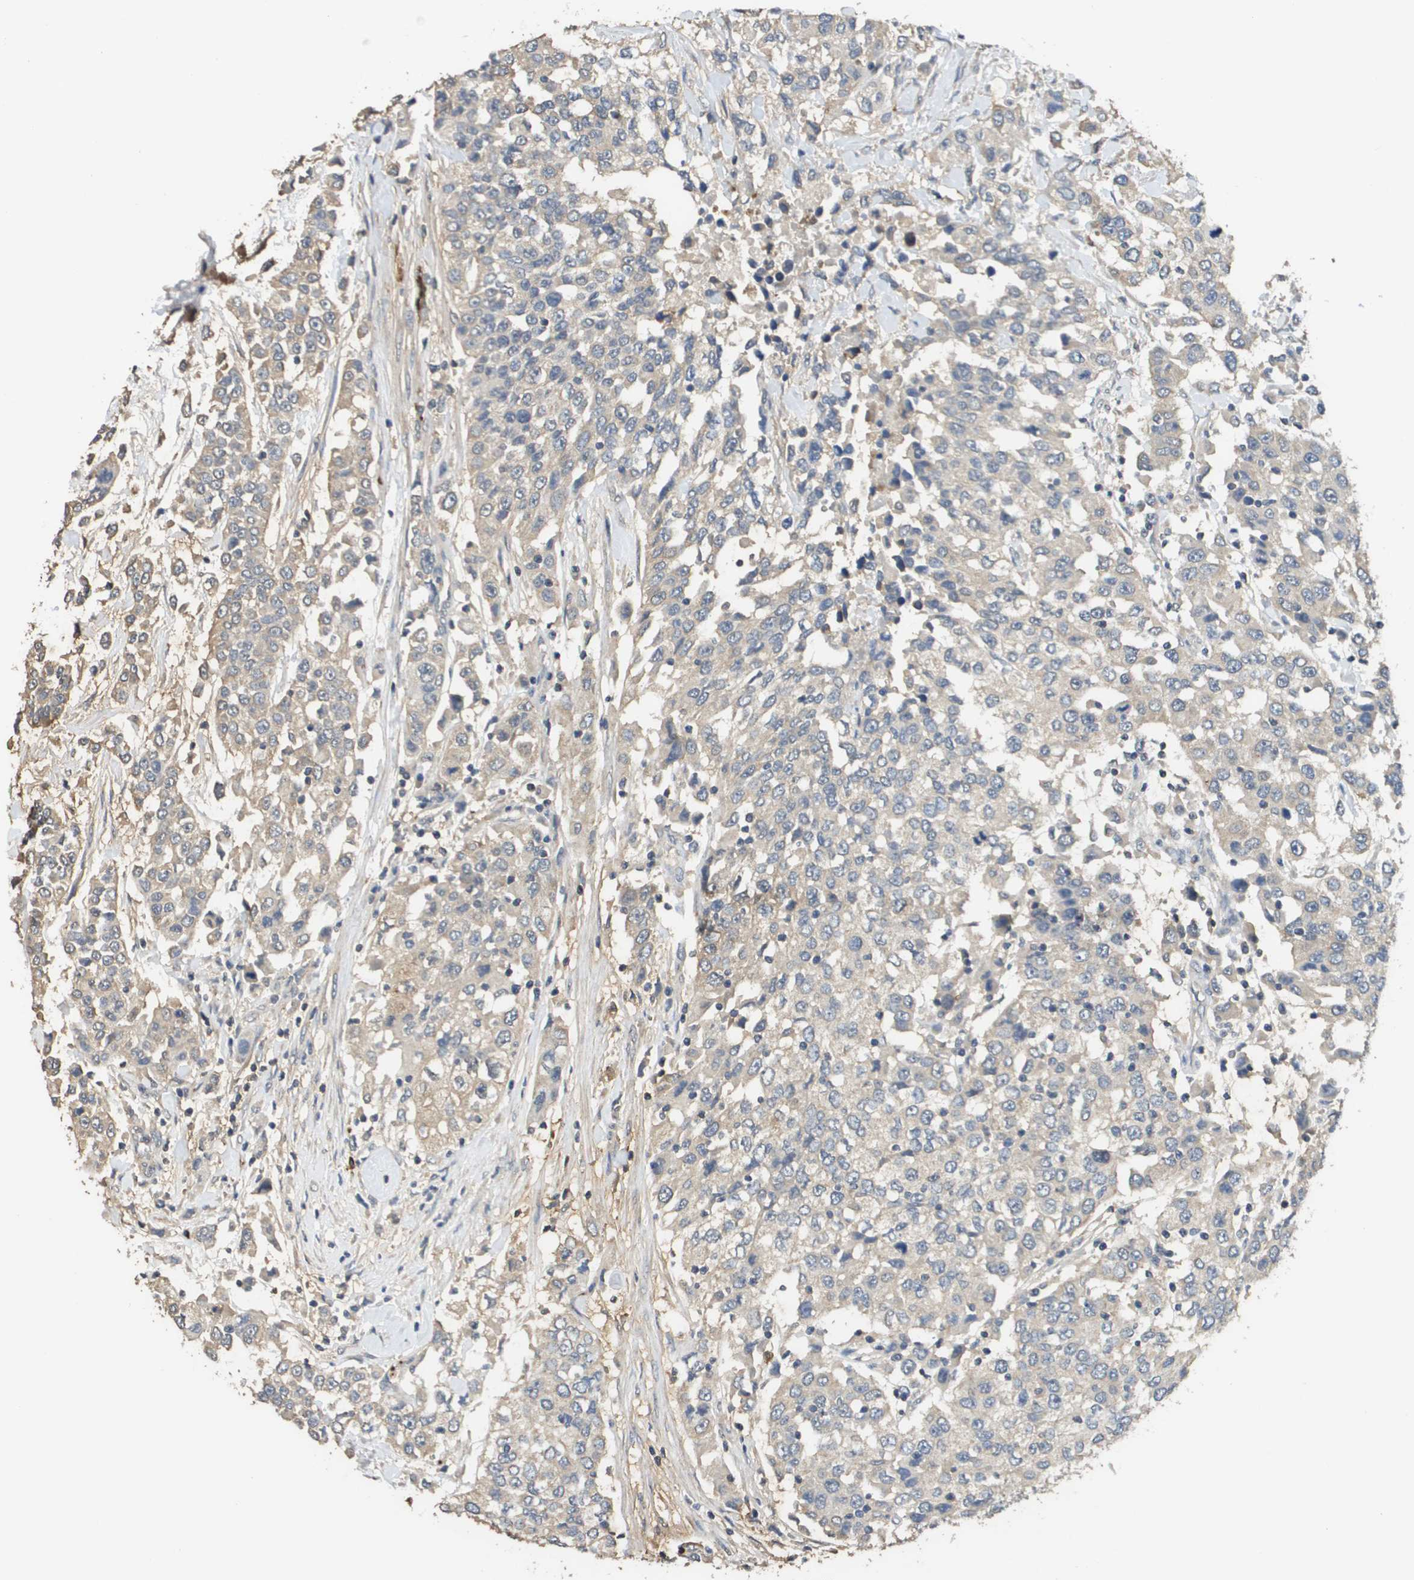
{"staining": {"intensity": "weak", "quantity": "<25%", "location": "cytoplasmic/membranous"}, "tissue": "urothelial cancer", "cell_type": "Tumor cells", "image_type": "cancer", "snomed": [{"axis": "morphology", "description": "Urothelial carcinoma, High grade"}, {"axis": "topography", "description": "Urinary bladder"}], "caption": "Immunohistochemical staining of high-grade urothelial carcinoma demonstrates no significant staining in tumor cells.", "gene": "RAB27B", "patient": {"sex": "female", "age": 80}}